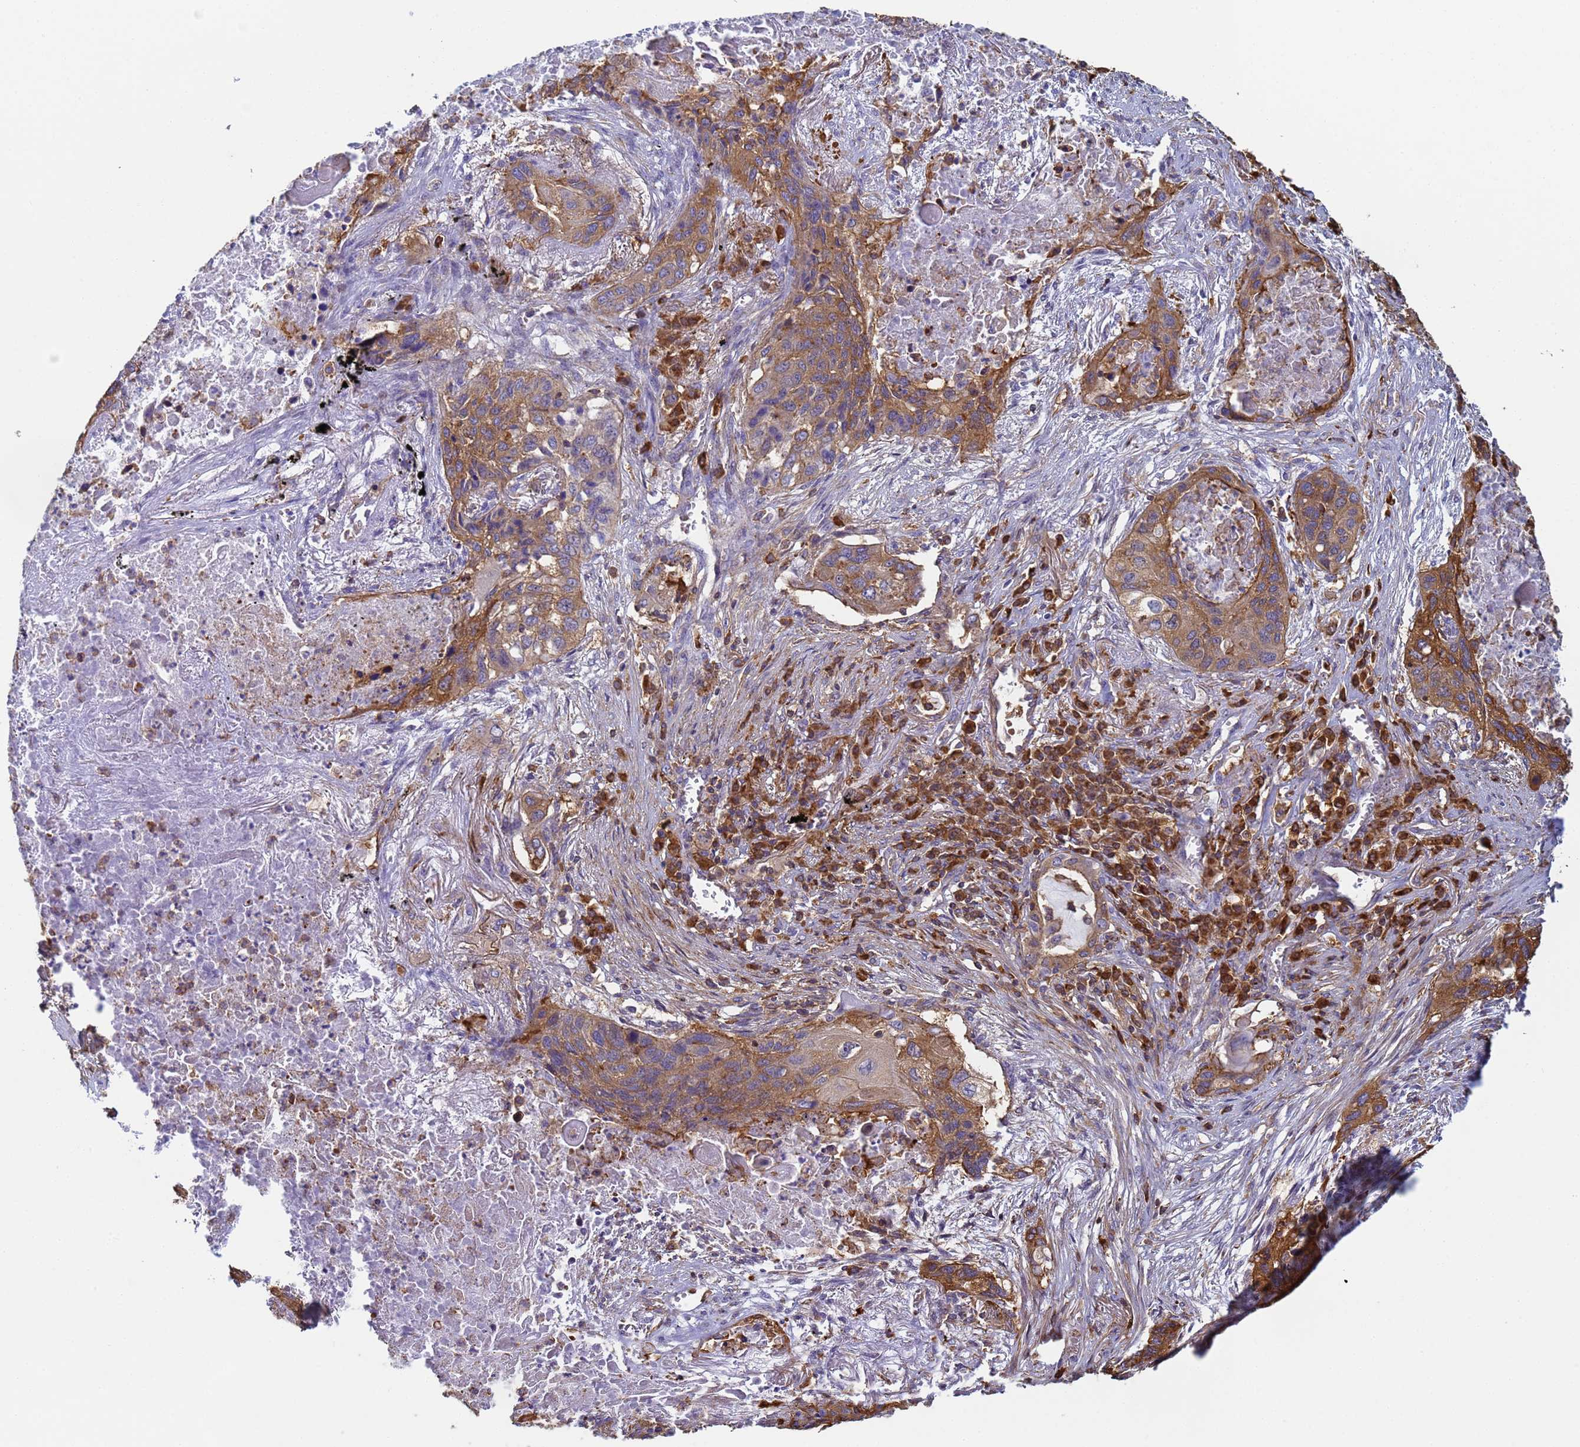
{"staining": {"intensity": "moderate", "quantity": ">75%", "location": "cytoplasmic/membranous"}, "tissue": "lung cancer", "cell_type": "Tumor cells", "image_type": "cancer", "snomed": [{"axis": "morphology", "description": "Squamous cell carcinoma, NOS"}, {"axis": "topography", "description": "Lung"}], "caption": "Moderate cytoplasmic/membranous expression for a protein is appreciated in about >75% of tumor cells of lung squamous cell carcinoma using immunohistochemistry (IHC).", "gene": "ZNG1B", "patient": {"sex": "female", "age": 63}}